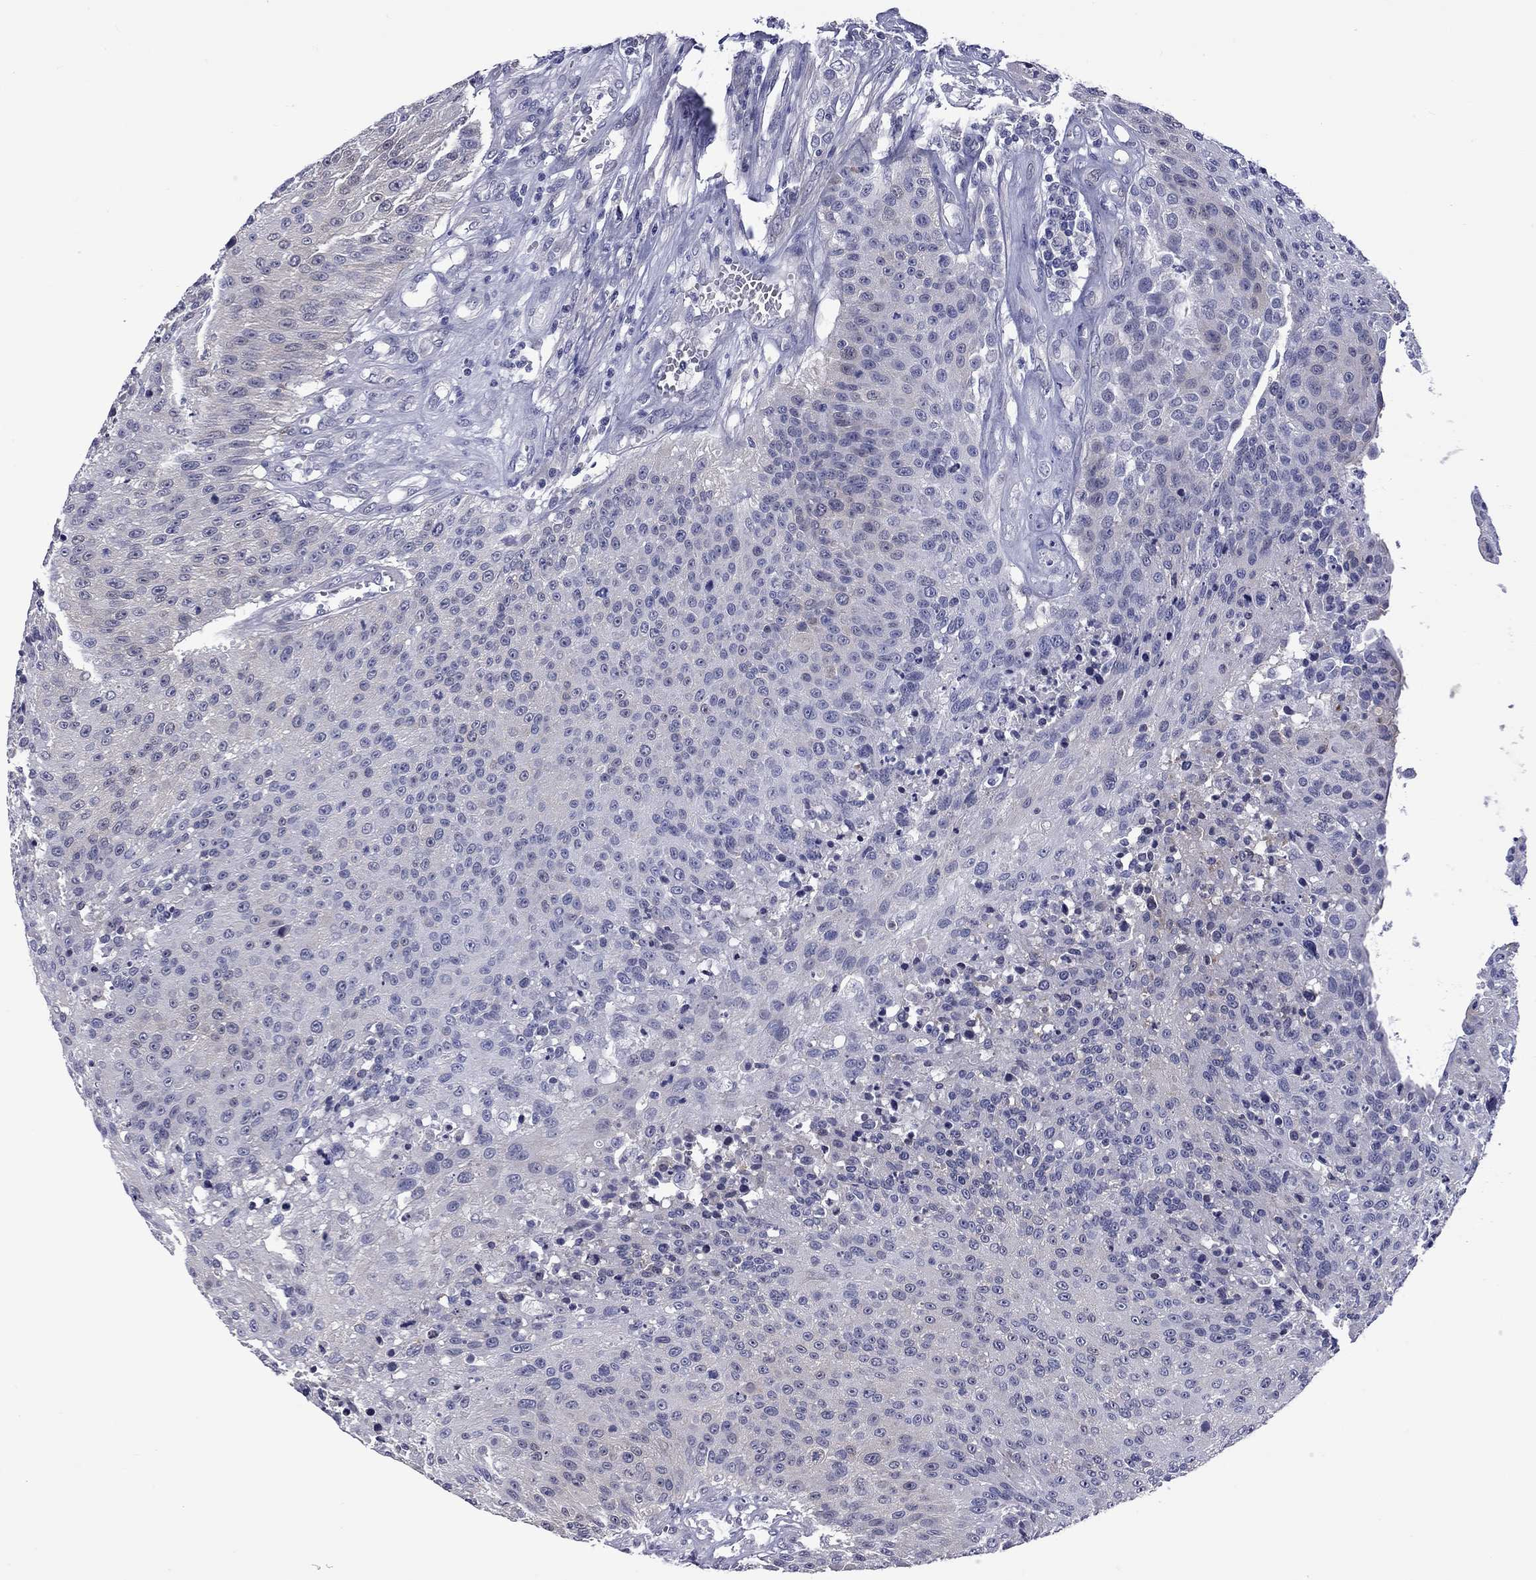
{"staining": {"intensity": "negative", "quantity": "none", "location": "none"}, "tissue": "urothelial cancer", "cell_type": "Tumor cells", "image_type": "cancer", "snomed": [{"axis": "morphology", "description": "Urothelial carcinoma, NOS"}, {"axis": "topography", "description": "Urinary bladder"}], "caption": "Human transitional cell carcinoma stained for a protein using immunohistochemistry shows no staining in tumor cells.", "gene": "CTNNBIP1", "patient": {"sex": "male", "age": 55}}